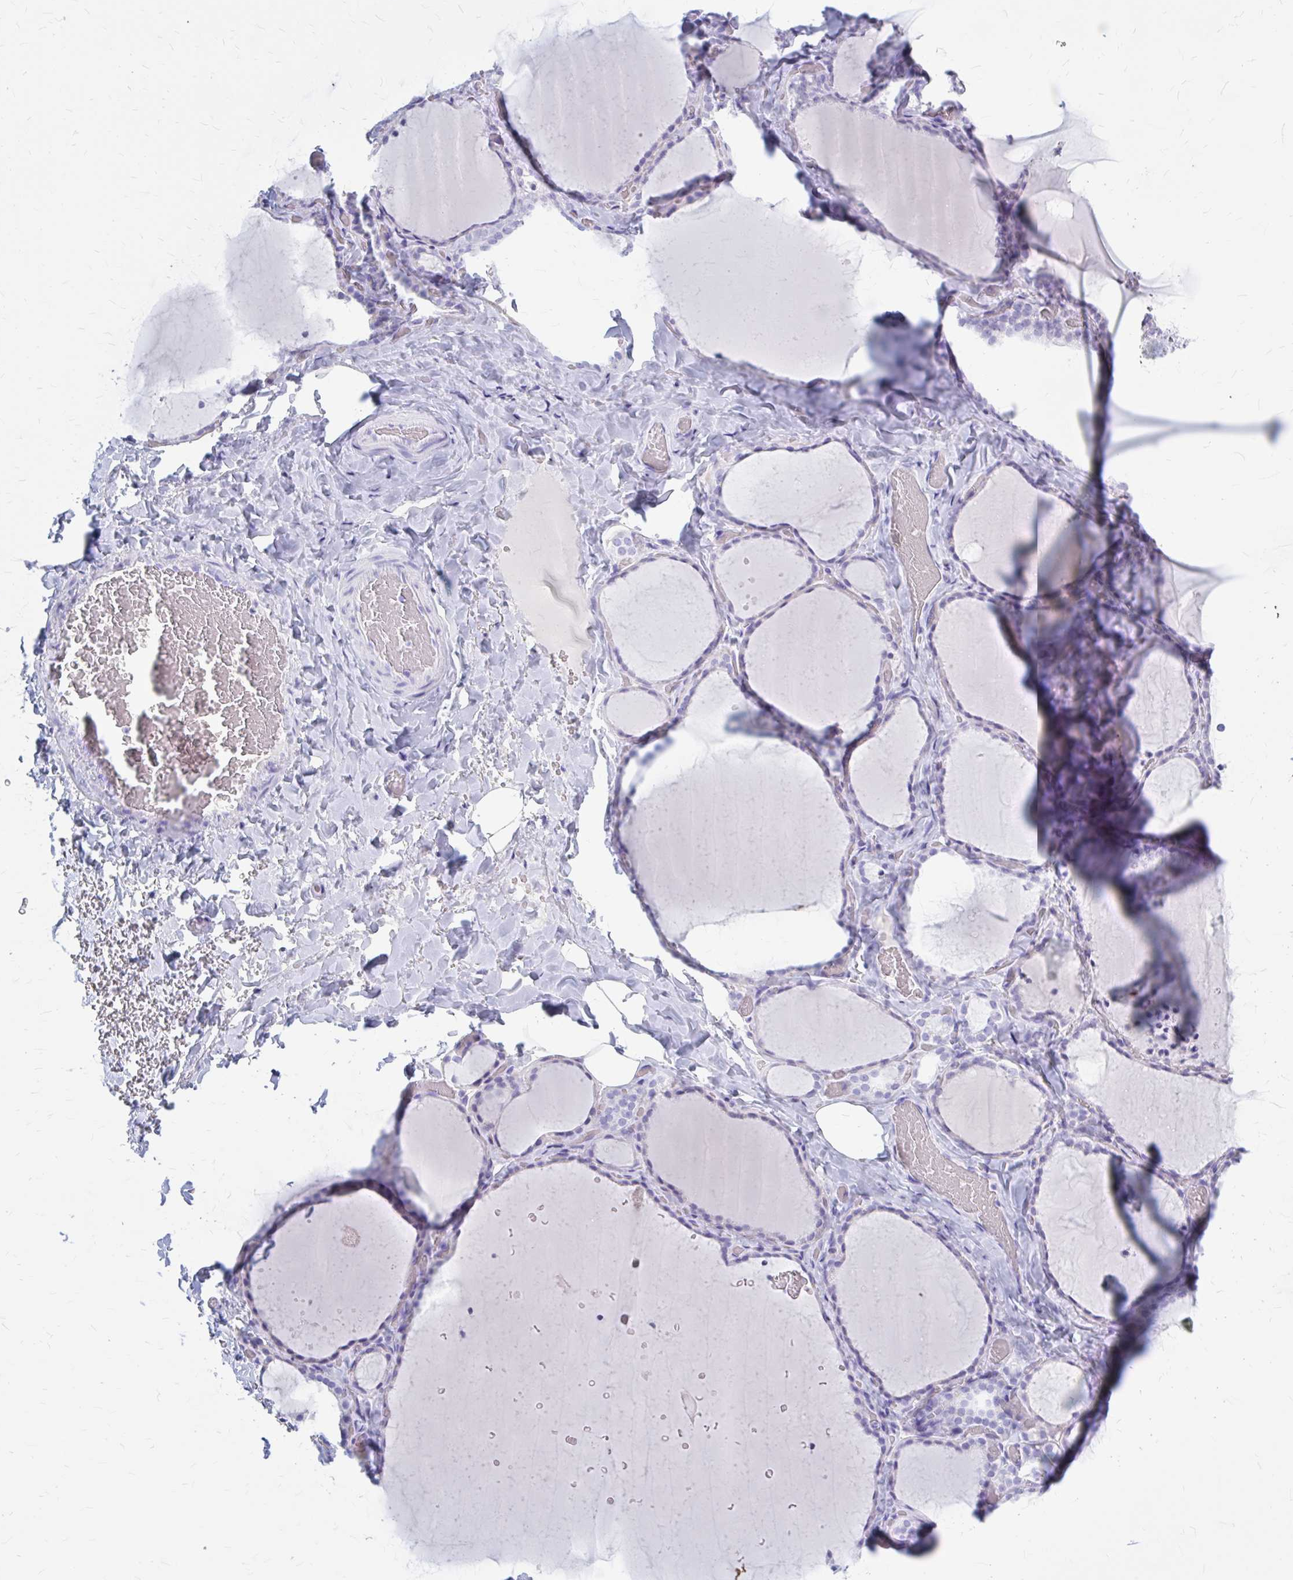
{"staining": {"intensity": "negative", "quantity": "none", "location": "none"}, "tissue": "thyroid gland", "cell_type": "Glandular cells", "image_type": "normal", "snomed": [{"axis": "morphology", "description": "Normal tissue, NOS"}, {"axis": "topography", "description": "Thyroid gland"}], "caption": "This micrograph is of benign thyroid gland stained with immunohistochemistry (IHC) to label a protein in brown with the nuclei are counter-stained blue. There is no expression in glandular cells.", "gene": "KLHDC7A", "patient": {"sex": "female", "age": 22}}